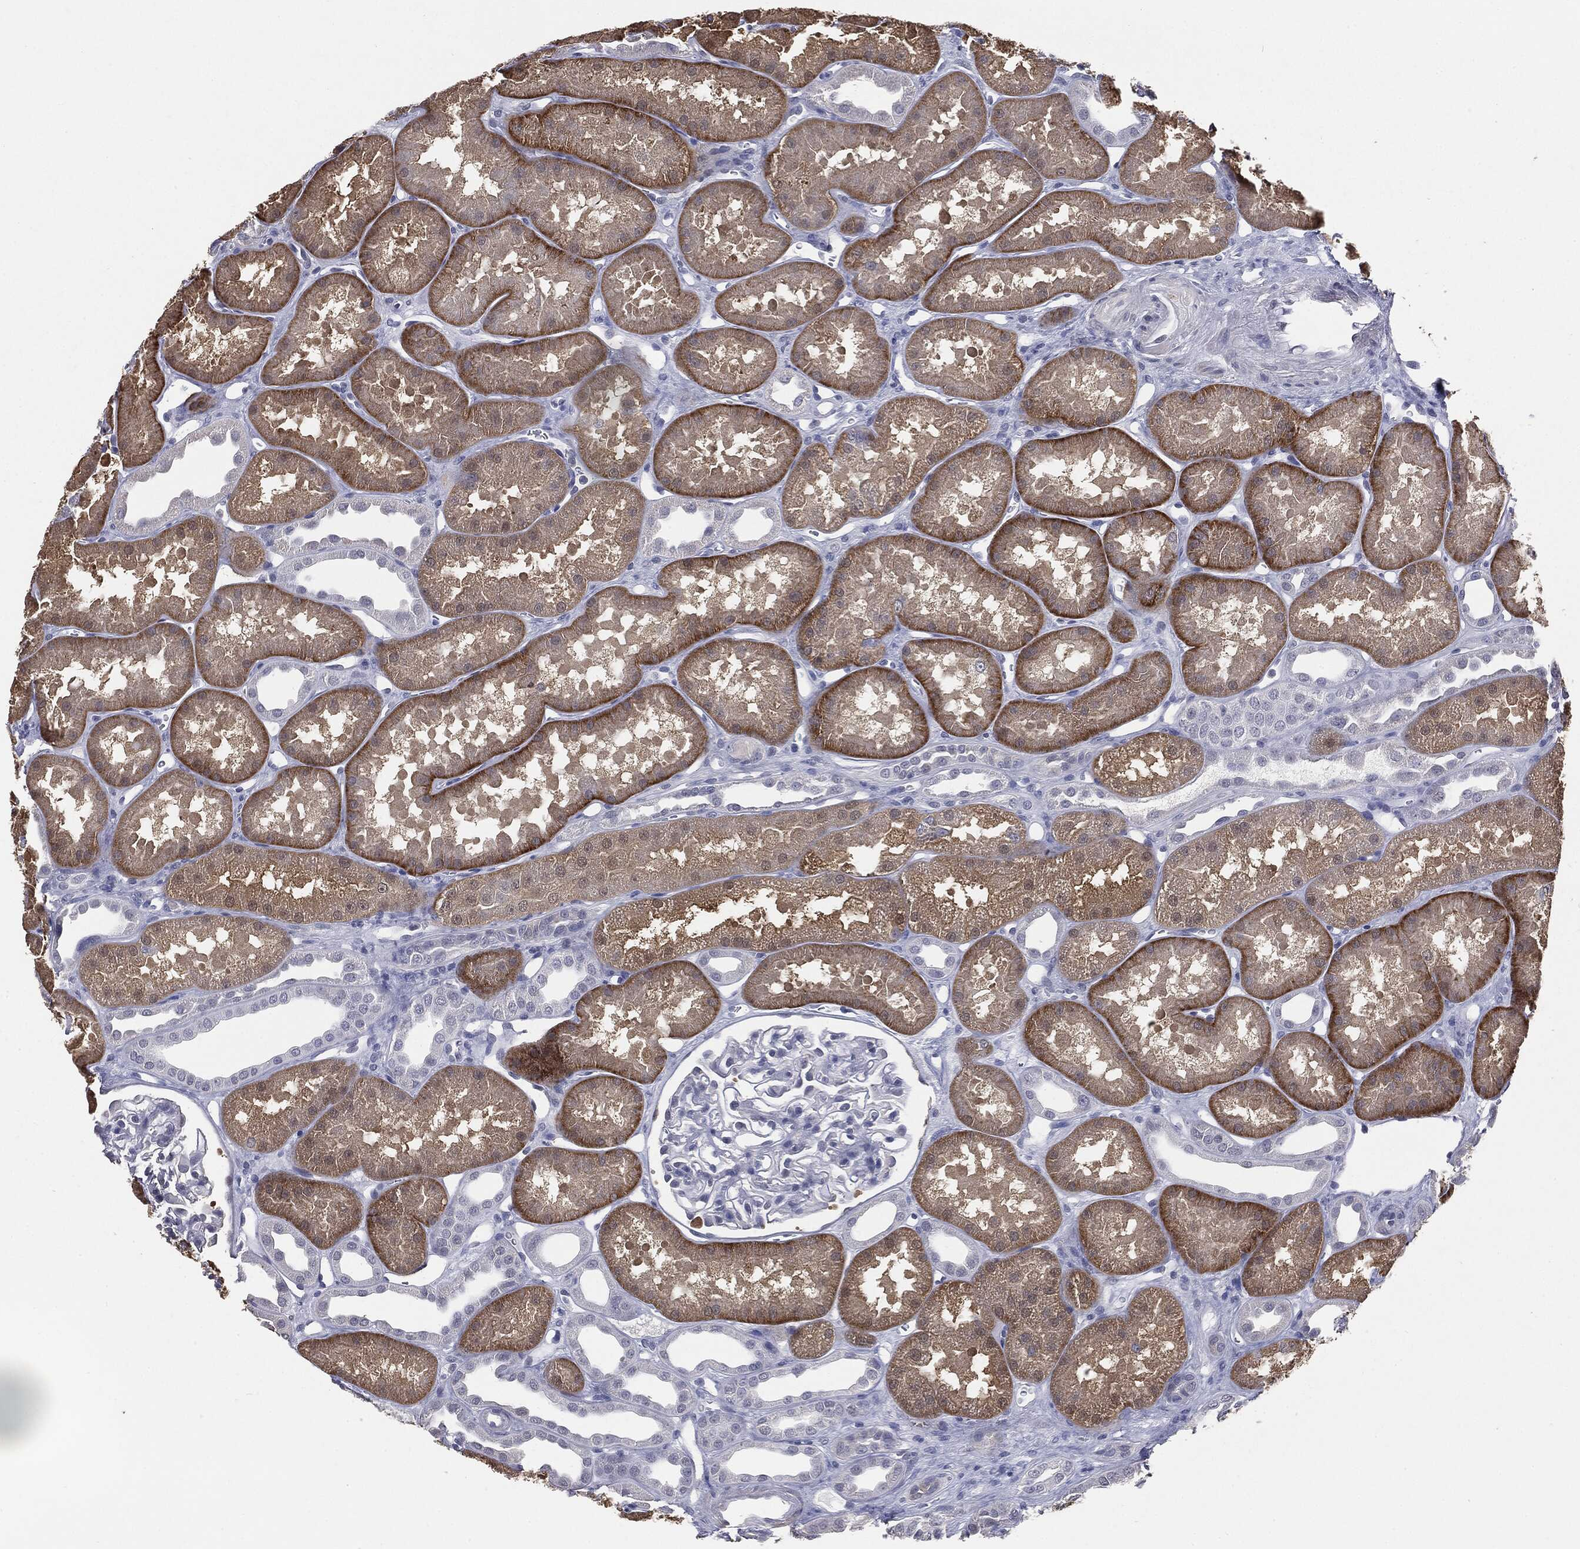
{"staining": {"intensity": "negative", "quantity": "none", "location": "none"}, "tissue": "kidney", "cell_type": "Cells in glomeruli", "image_type": "normal", "snomed": [{"axis": "morphology", "description": "Normal tissue, NOS"}, {"axis": "topography", "description": "Kidney"}], "caption": "An image of kidney stained for a protein shows no brown staining in cells in glomeruli. (Stains: DAB immunohistochemistry with hematoxylin counter stain, Microscopy: brightfield microscopy at high magnification).", "gene": "SLC2A2", "patient": {"sex": "male", "age": 61}}